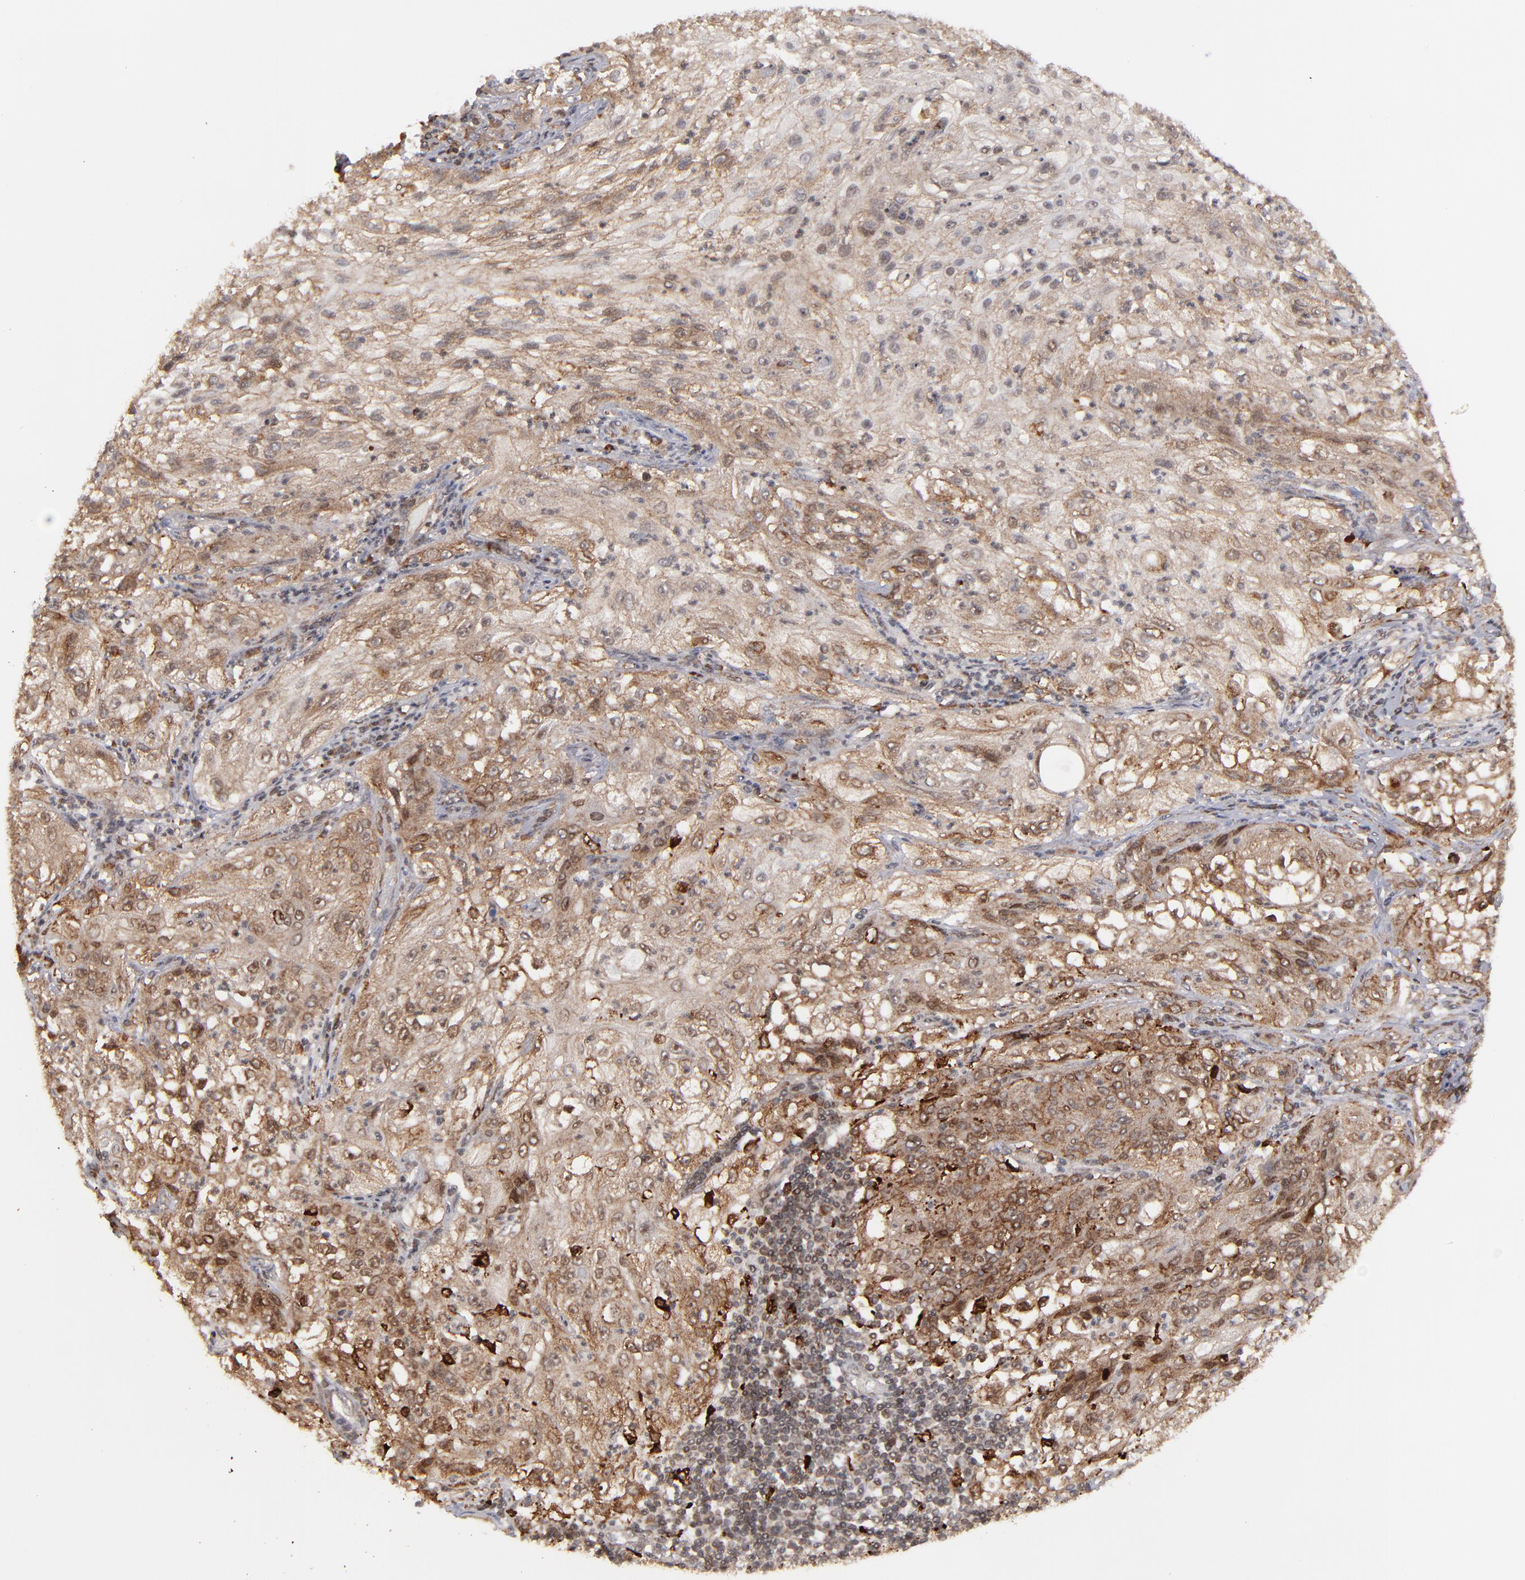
{"staining": {"intensity": "moderate", "quantity": ">75%", "location": "cytoplasmic/membranous,nuclear"}, "tissue": "lung cancer", "cell_type": "Tumor cells", "image_type": "cancer", "snomed": [{"axis": "morphology", "description": "Inflammation, NOS"}, {"axis": "morphology", "description": "Squamous cell carcinoma, NOS"}, {"axis": "topography", "description": "Lymph node"}, {"axis": "topography", "description": "Soft tissue"}, {"axis": "topography", "description": "Lung"}], "caption": "Moderate cytoplasmic/membranous and nuclear staining for a protein is appreciated in about >75% of tumor cells of lung cancer using immunohistochemistry (IHC).", "gene": "RGS6", "patient": {"sex": "male", "age": 66}}